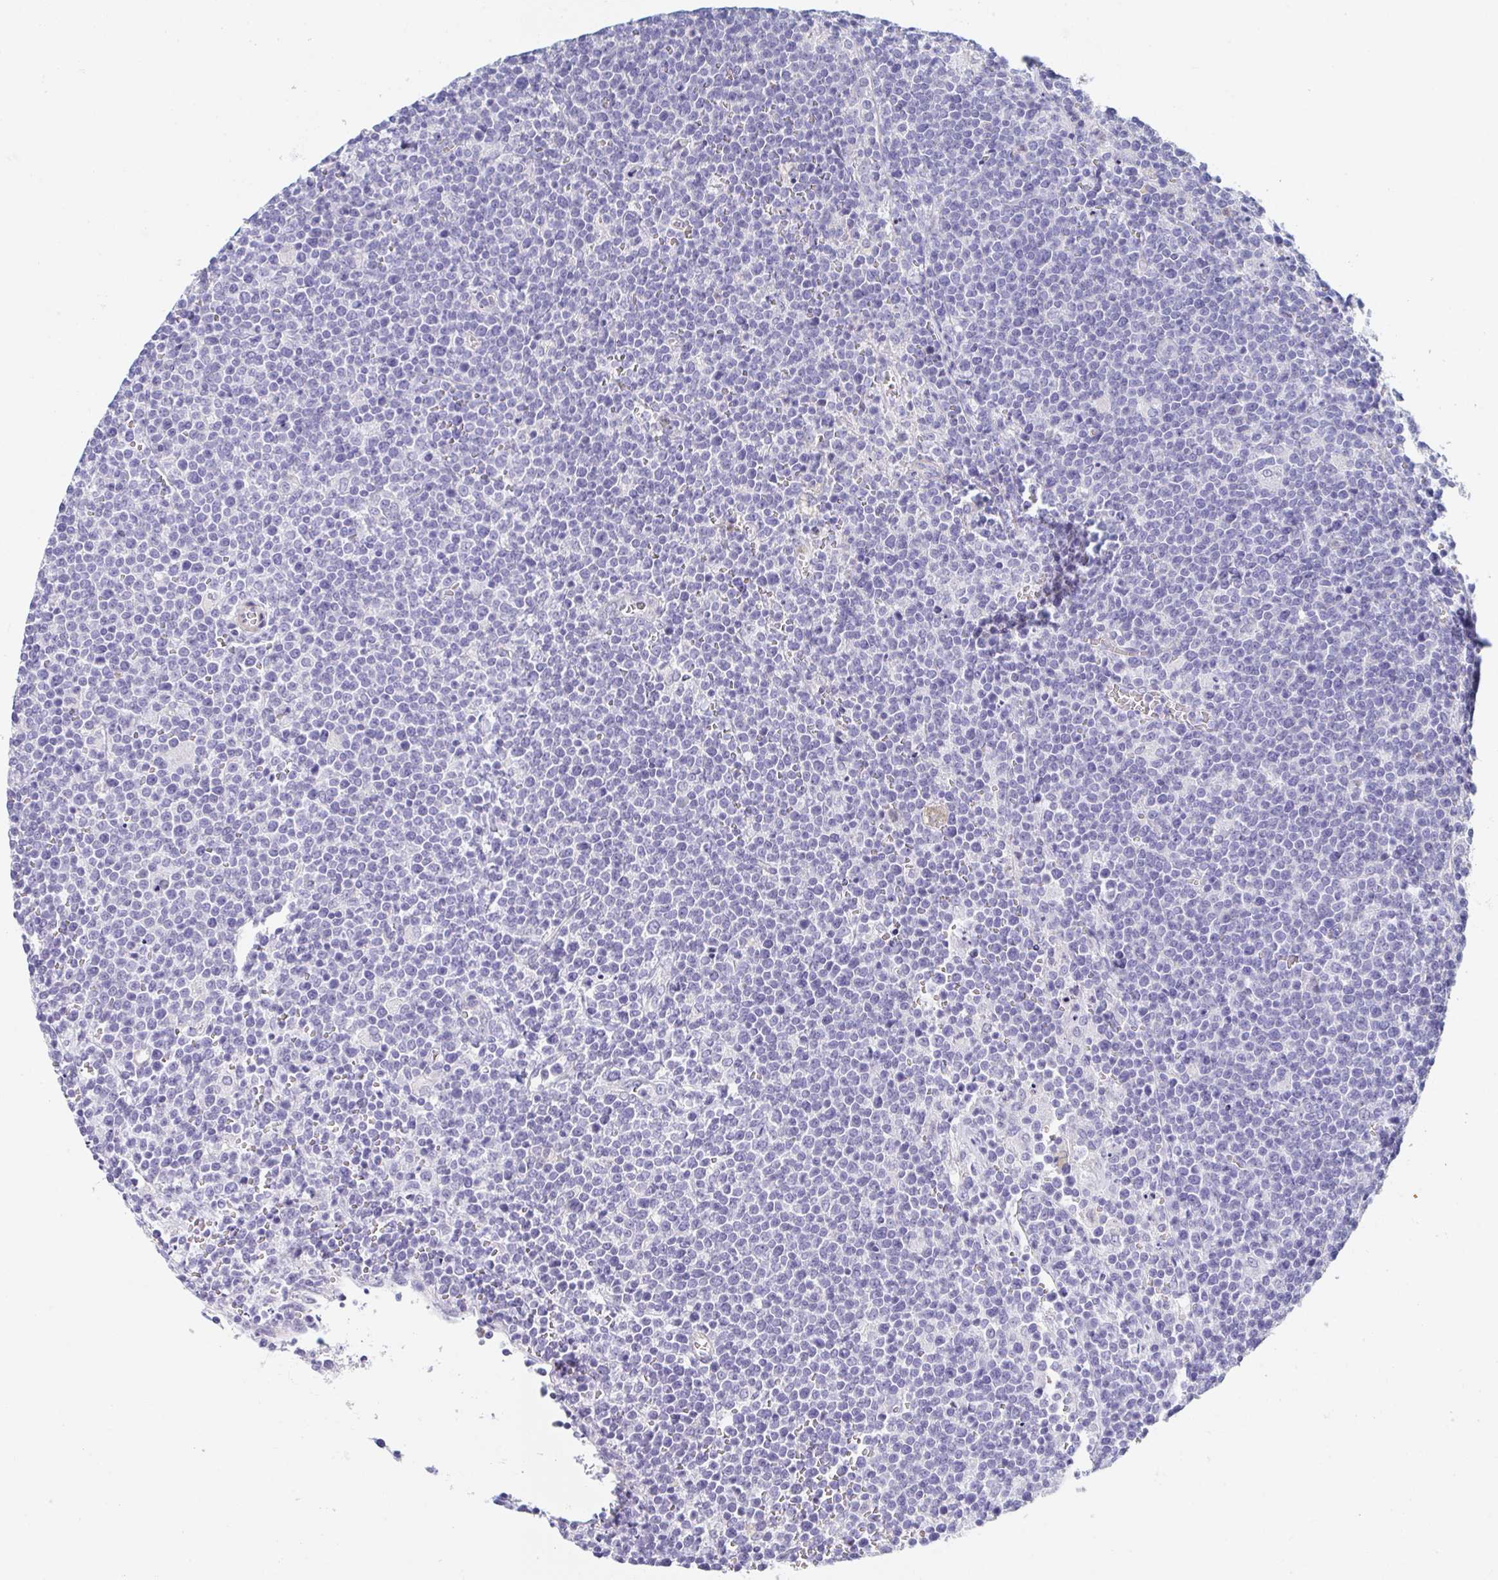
{"staining": {"intensity": "negative", "quantity": "none", "location": "none"}, "tissue": "lymphoma", "cell_type": "Tumor cells", "image_type": "cancer", "snomed": [{"axis": "morphology", "description": "Malignant lymphoma, non-Hodgkin's type, High grade"}, {"axis": "topography", "description": "Lymph node"}], "caption": "Immunohistochemical staining of lymphoma displays no significant expression in tumor cells.", "gene": "CEP170B", "patient": {"sex": "male", "age": 61}}